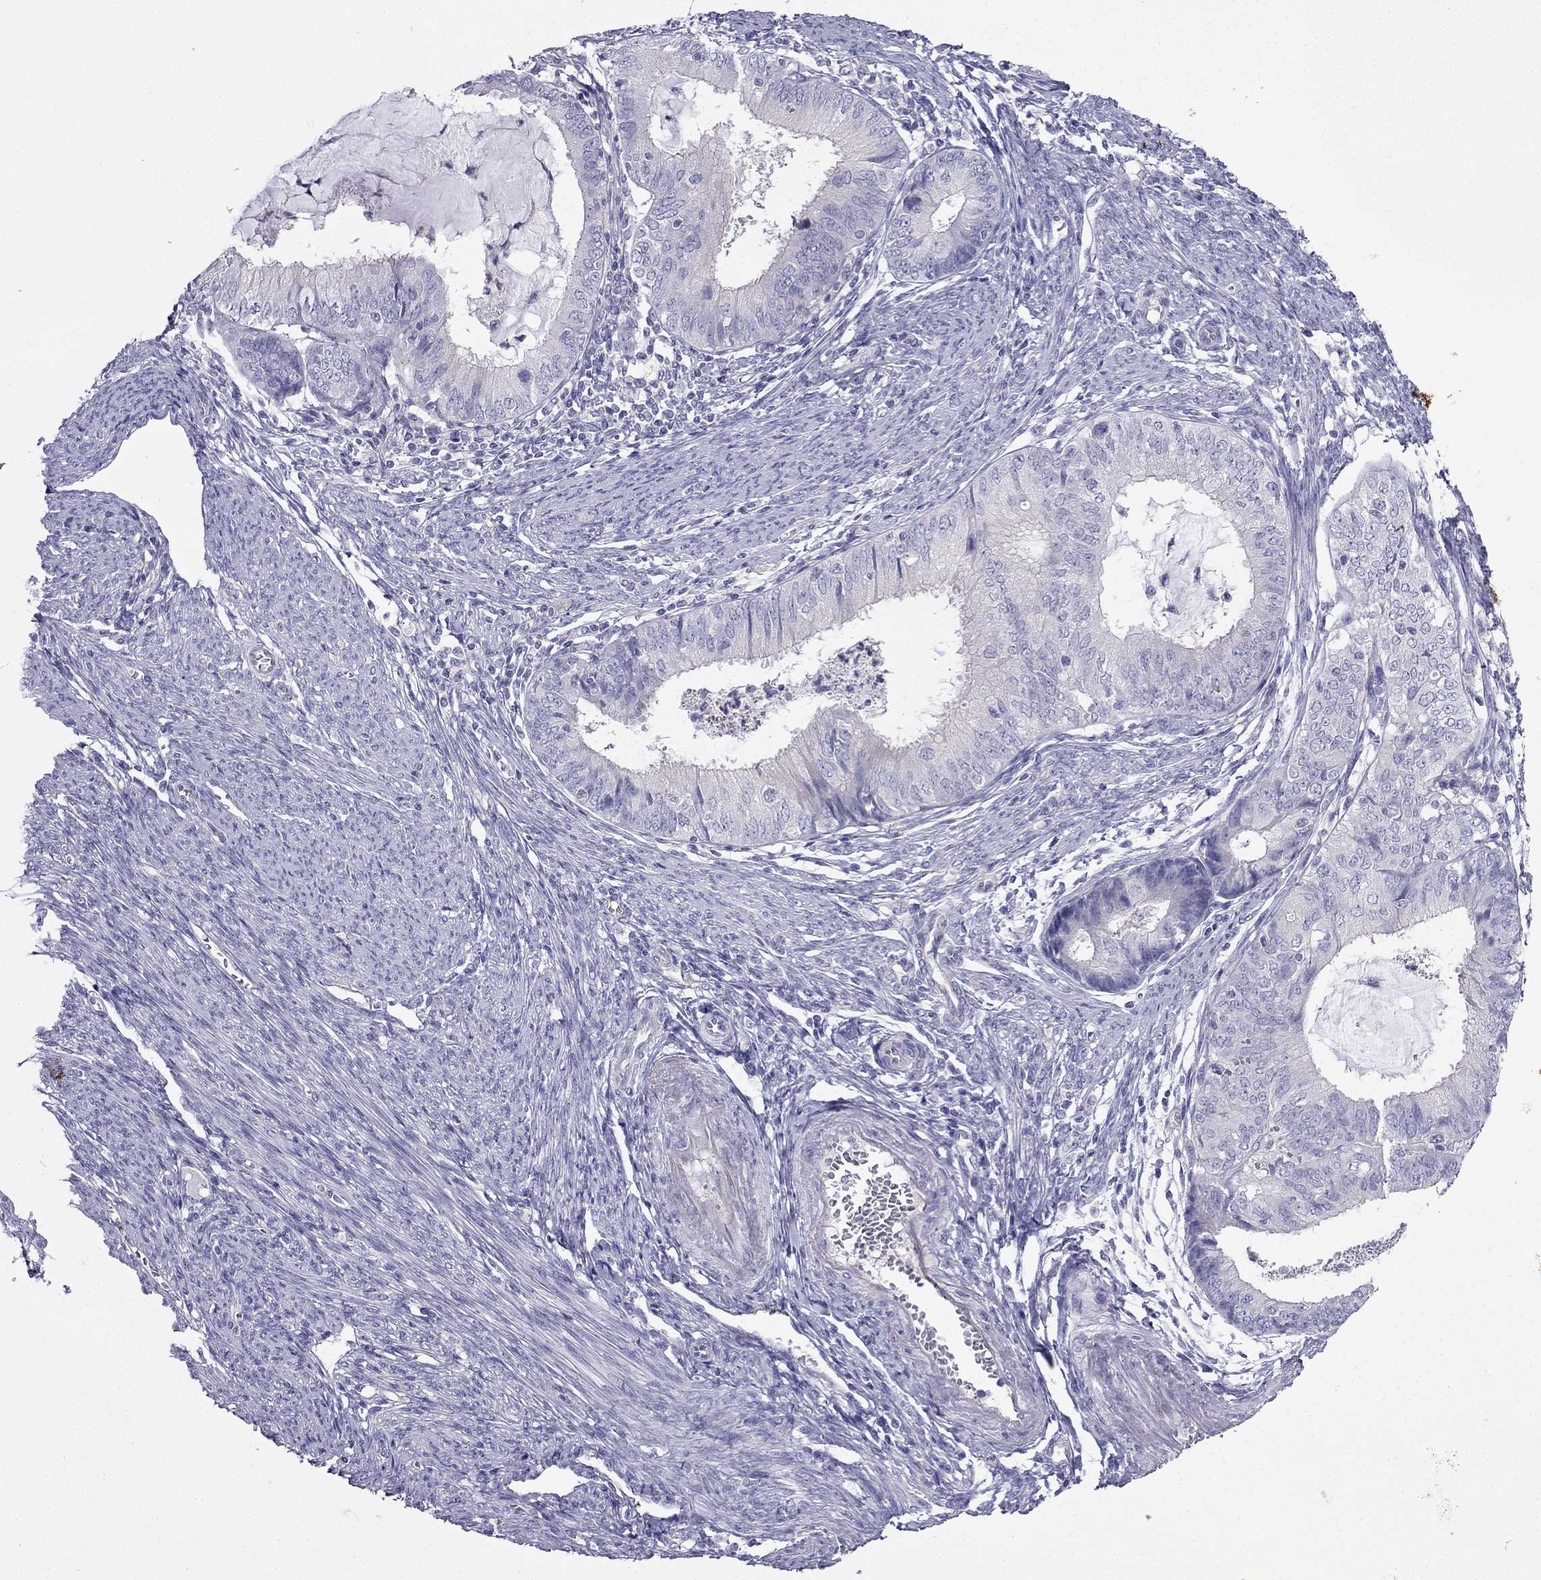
{"staining": {"intensity": "negative", "quantity": "none", "location": "none"}, "tissue": "endometrial cancer", "cell_type": "Tumor cells", "image_type": "cancer", "snomed": [{"axis": "morphology", "description": "Adenocarcinoma, NOS"}, {"axis": "topography", "description": "Endometrium"}], "caption": "Immunohistochemistry (IHC) image of adenocarcinoma (endometrial) stained for a protein (brown), which demonstrates no expression in tumor cells.", "gene": "GJA8", "patient": {"sex": "female", "age": 57}}